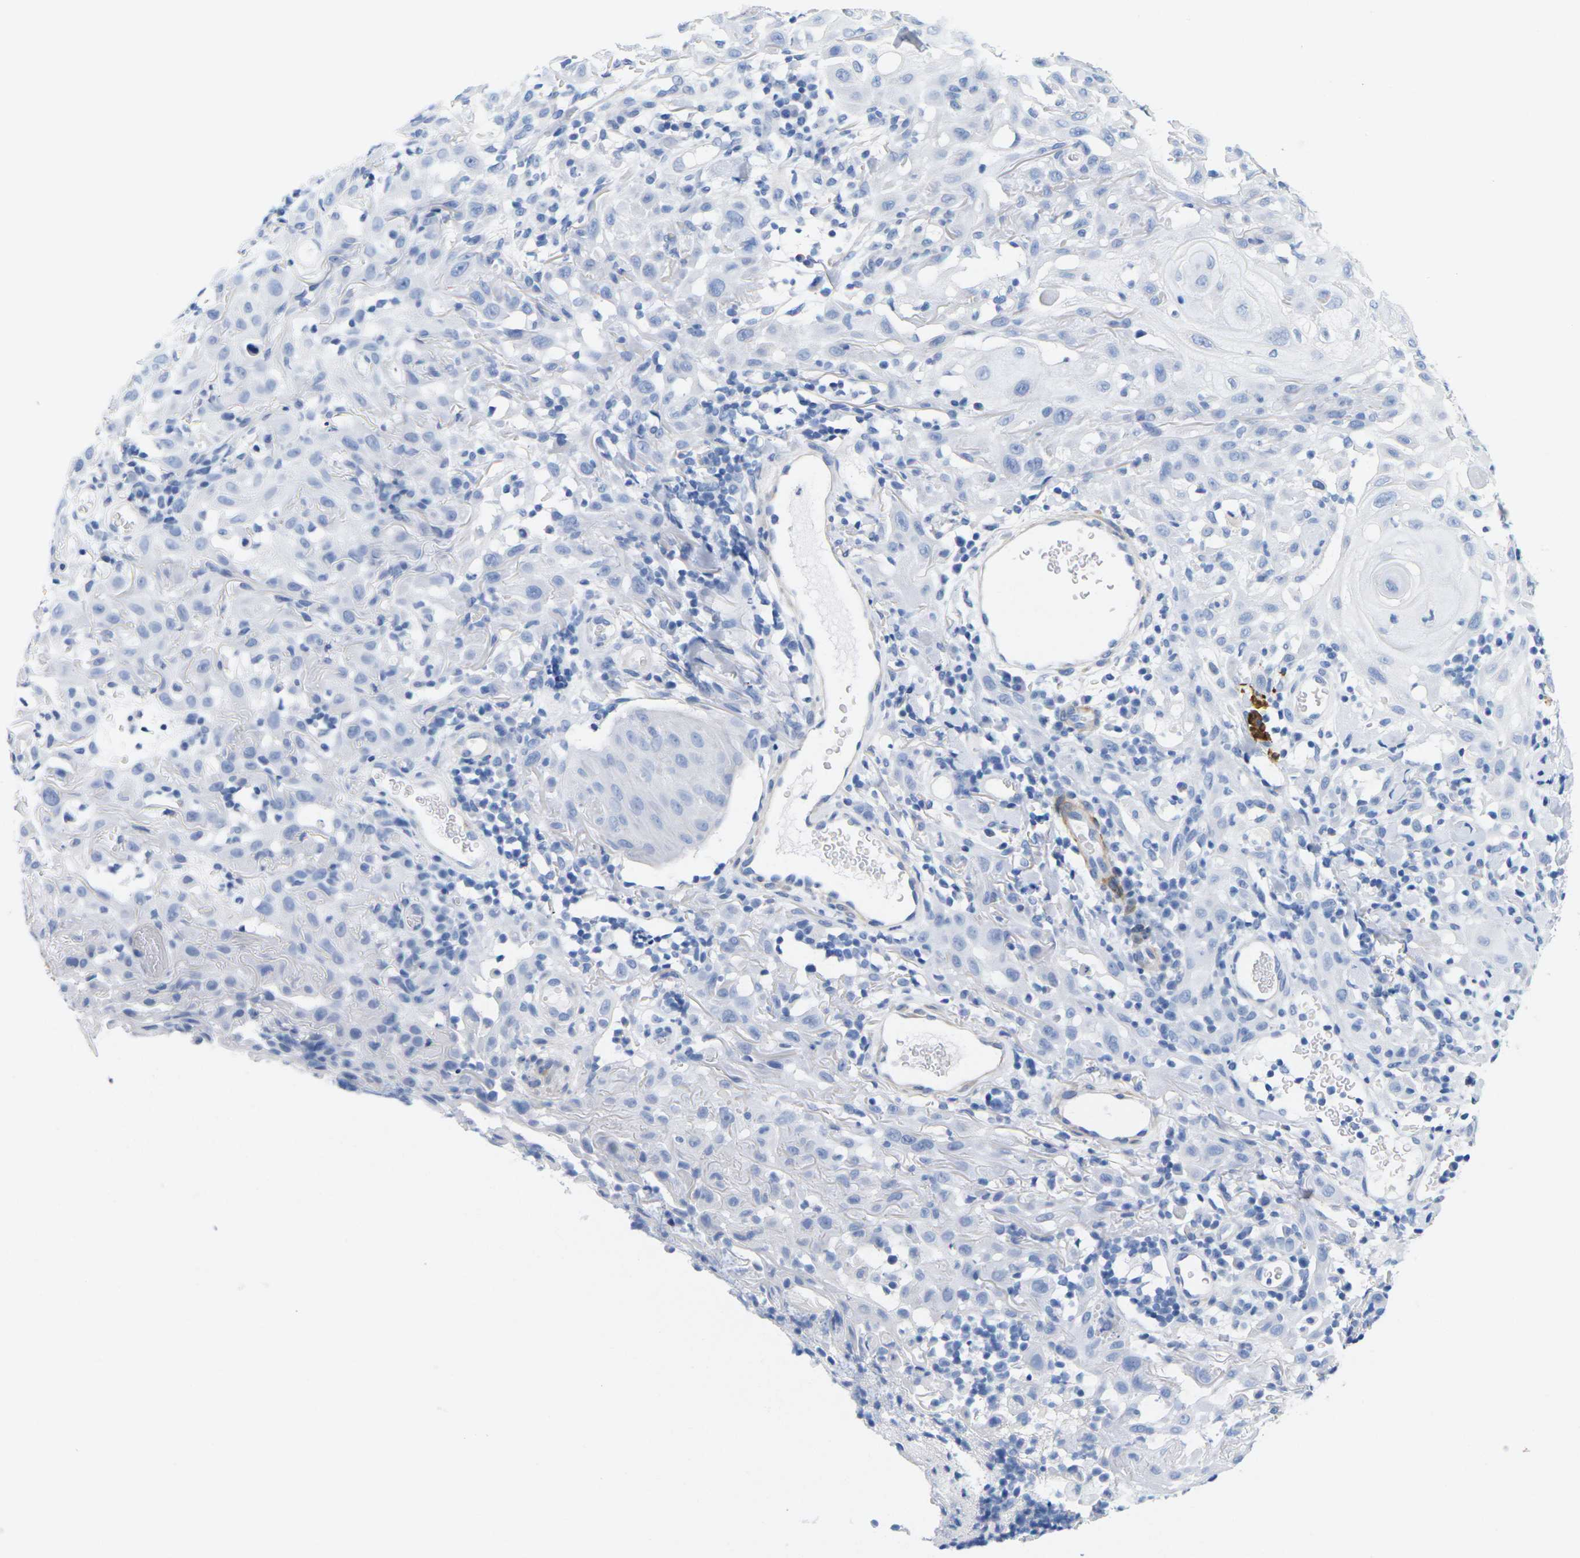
{"staining": {"intensity": "negative", "quantity": "none", "location": "none"}, "tissue": "skin cancer", "cell_type": "Tumor cells", "image_type": "cancer", "snomed": [{"axis": "morphology", "description": "Squamous cell carcinoma, NOS"}, {"axis": "topography", "description": "Skin"}], "caption": "This histopathology image is of skin cancer stained with immunohistochemistry (IHC) to label a protein in brown with the nuclei are counter-stained blue. There is no staining in tumor cells.", "gene": "CNN1", "patient": {"sex": "male", "age": 24}}